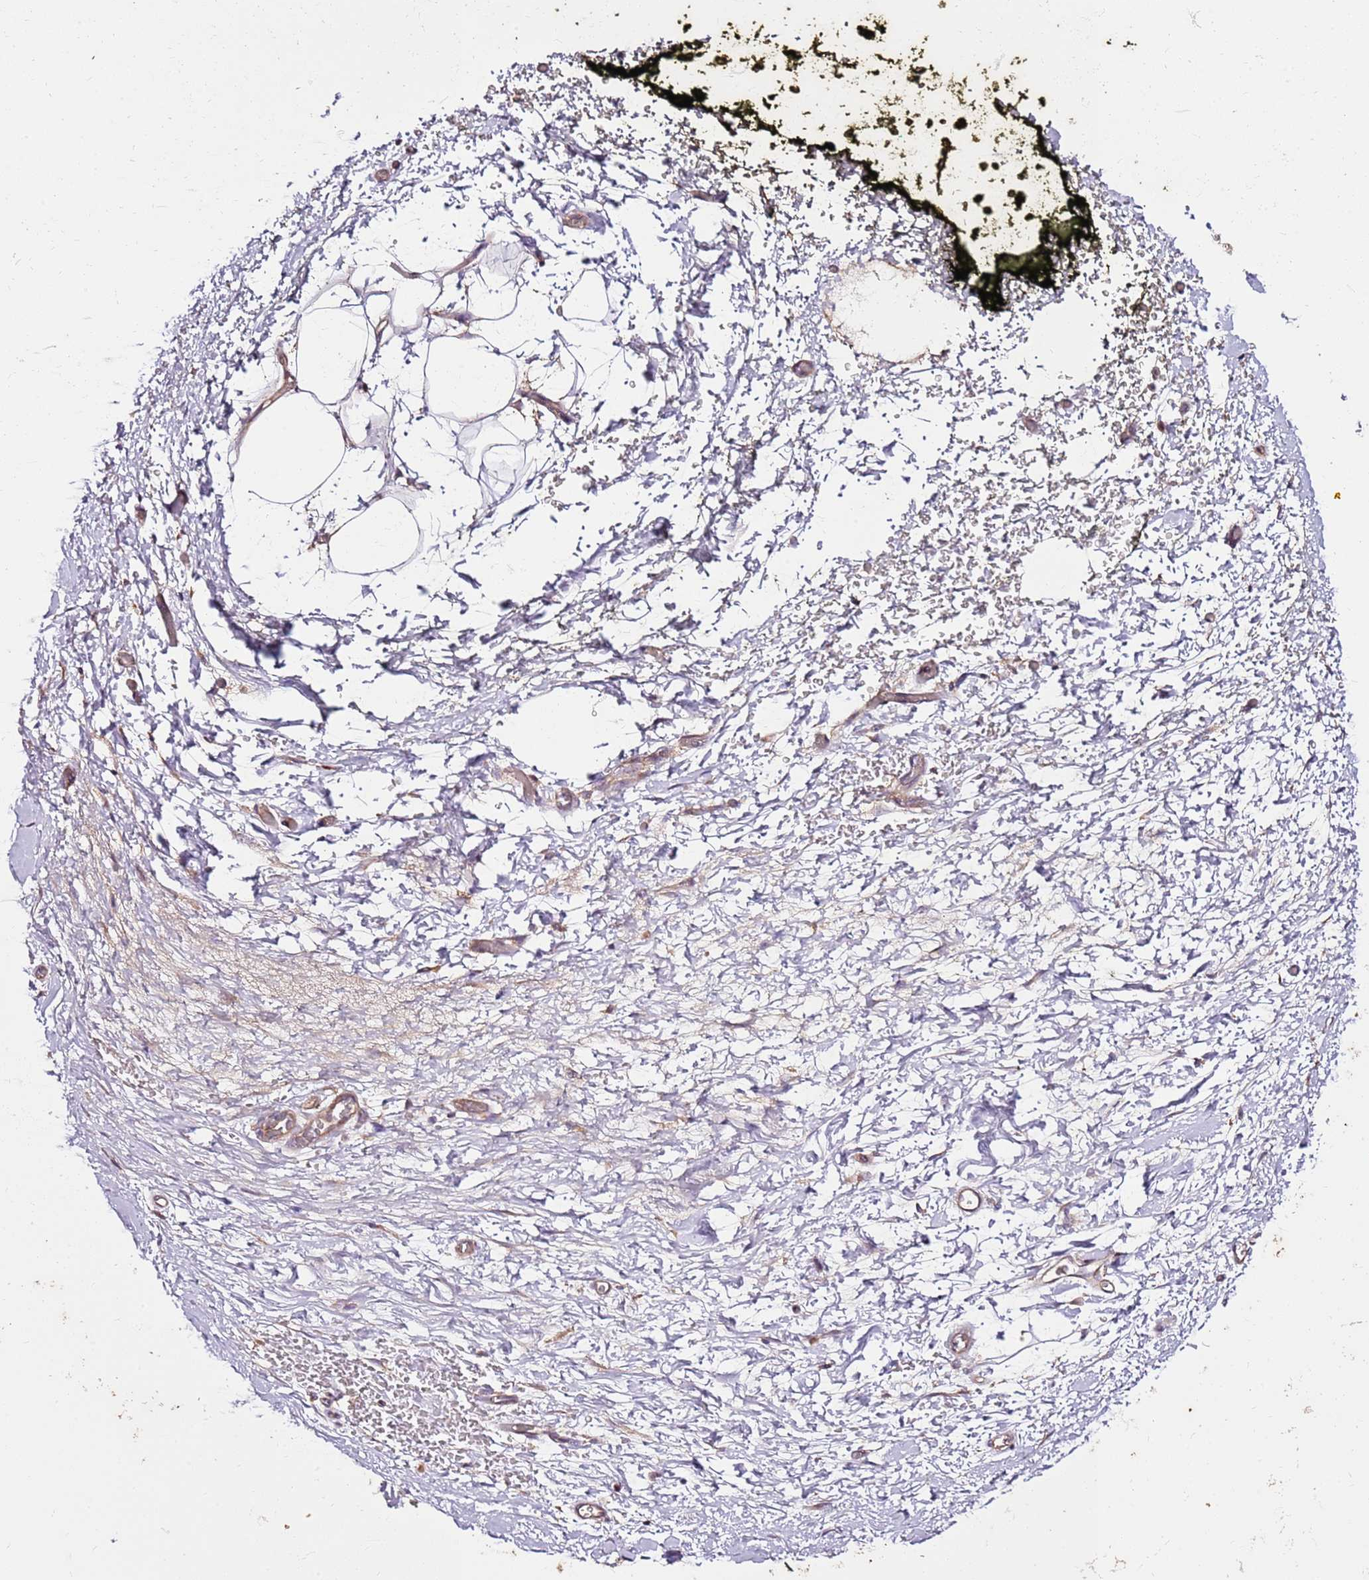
{"staining": {"intensity": "weak", "quantity": "<25%", "location": "cytoplasmic/membranous"}, "tissue": "adipose tissue", "cell_type": "Adipocytes", "image_type": "normal", "snomed": [{"axis": "morphology", "description": "Normal tissue, NOS"}, {"axis": "morphology", "description": "Adenocarcinoma, NOS"}, {"axis": "topography", "description": "Pancreas"}, {"axis": "topography", "description": "Peripheral nerve tissue"}], "caption": "A histopathology image of adipose tissue stained for a protein demonstrates no brown staining in adipocytes. Brightfield microscopy of immunohistochemistry (IHC) stained with DAB (3,3'-diaminobenzidine) (brown) and hematoxylin (blue), captured at high magnification.", "gene": "KRTAP21", "patient": {"sex": "male", "age": 59}}